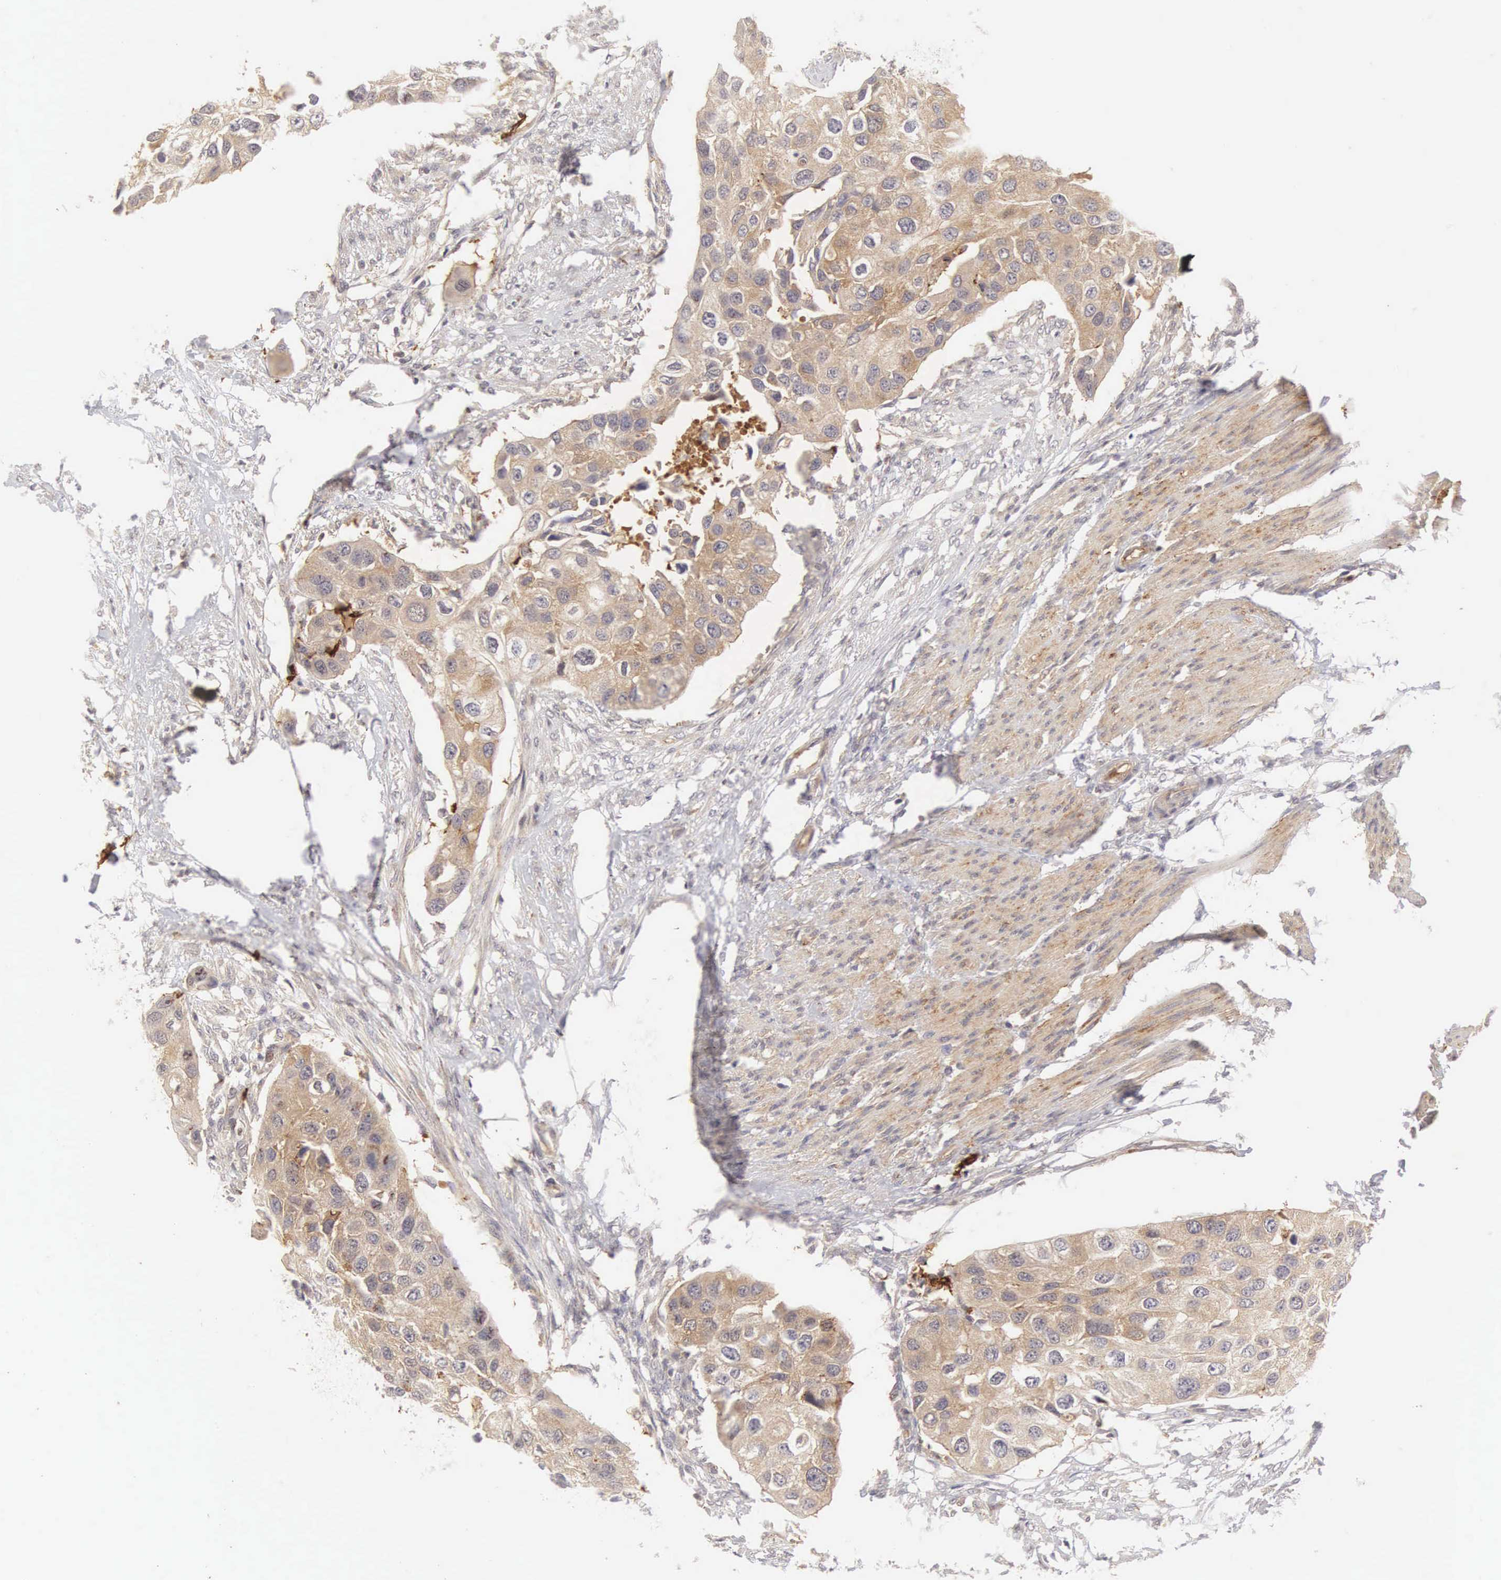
{"staining": {"intensity": "weak", "quantity": ">75%", "location": "cytoplasmic/membranous"}, "tissue": "urothelial cancer", "cell_type": "Tumor cells", "image_type": "cancer", "snomed": [{"axis": "morphology", "description": "Urothelial carcinoma, High grade"}, {"axis": "topography", "description": "Urinary bladder"}], "caption": "Immunohistochemistry image of neoplastic tissue: high-grade urothelial carcinoma stained using IHC shows low levels of weak protein expression localized specifically in the cytoplasmic/membranous of tumor cells, appearing as a cytoplasmic/membranous brown color.", "gene": "CD1A", "patient": {"sex": "male", "age": 55}}